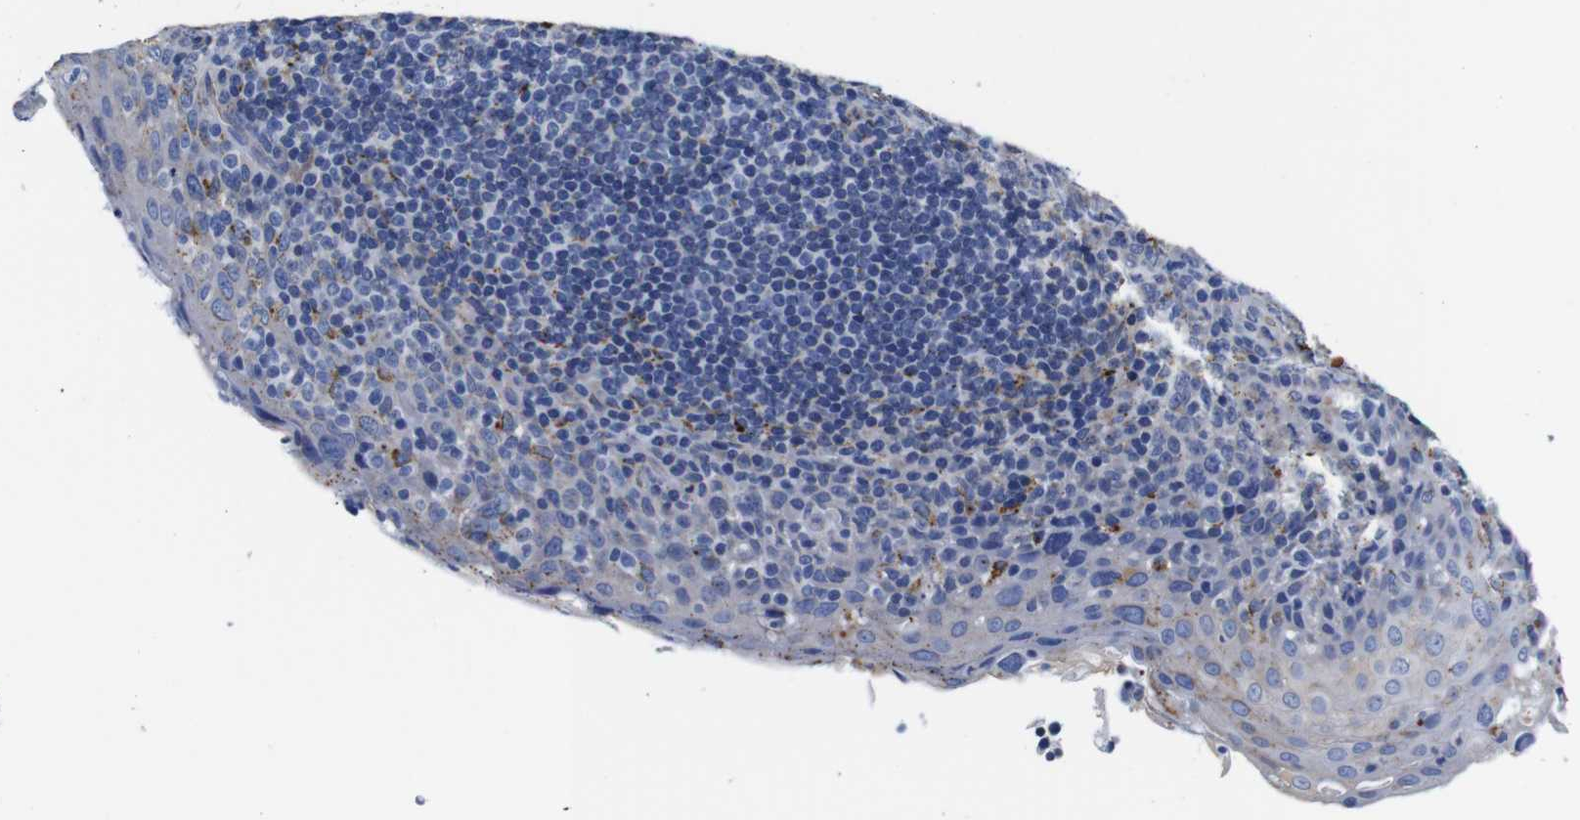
{"staining": {"intensity": "moderate", "quantity": "25%-75%", "location": "cytoplasmic/membranous"}, "tissue": "tonsil", "cell_type": "Germinal center cells", "image_type": "normal", "snomed": [{"axis": "morphology", "description": "Normal tissue, NOS"}, {"axis": "topography", "description": "Tonsil"}], "caption": "High-power microscopy captured an immunohistochemistry (IHC) photomicrograph of unremarkable tonsil, revealing moderate cytoplasmic/membranous expression in about 25%-75% of germinal center cells. (IHC, brightfield microscopy, high magnification).", "gene": "GIMAP2", "patient": {"sex": "male", "age": 17}}